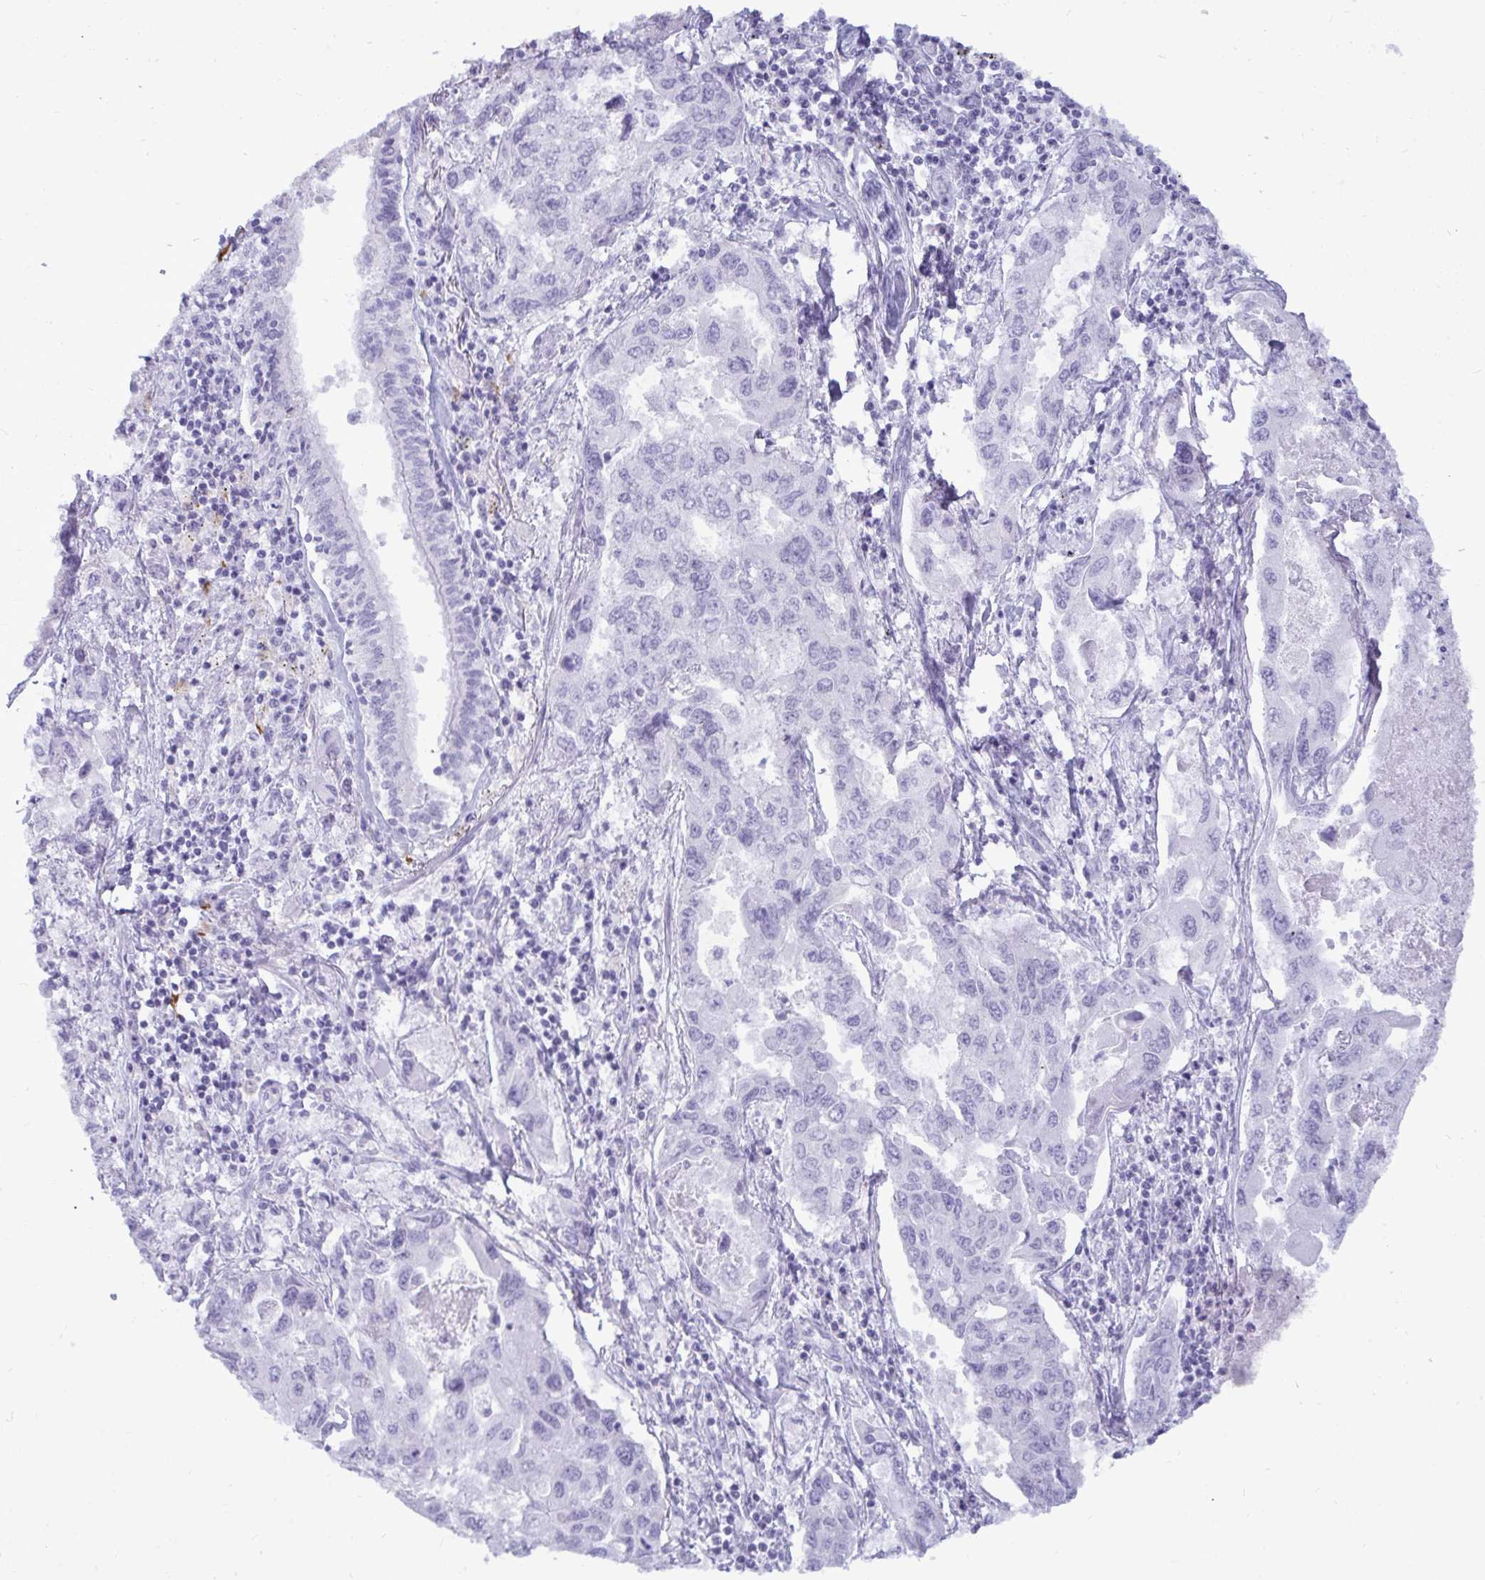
{"staining": {"intensity": "negative", "quantity": "none", "location": "none"}, "tissue": "lung cancer", "cell_type": "Tumor cells", "image_type": "cancer", "snomed": [{"axis": "morphology", "description": "Adenocarcinoma, NOS"}, {"axis": "topography", "description": "Lung"}], "caption": "Immunohistochemistry micrograph of lung cancer (adenocarcinoma) stained for a protein (brown), which shows no positivity in tumor cells. (Immunohistochemistry (ihc), brightfield microscopy, high magnification).", "gene": "ANKRD60", "patient": {"sex": "male", "age": 64}}